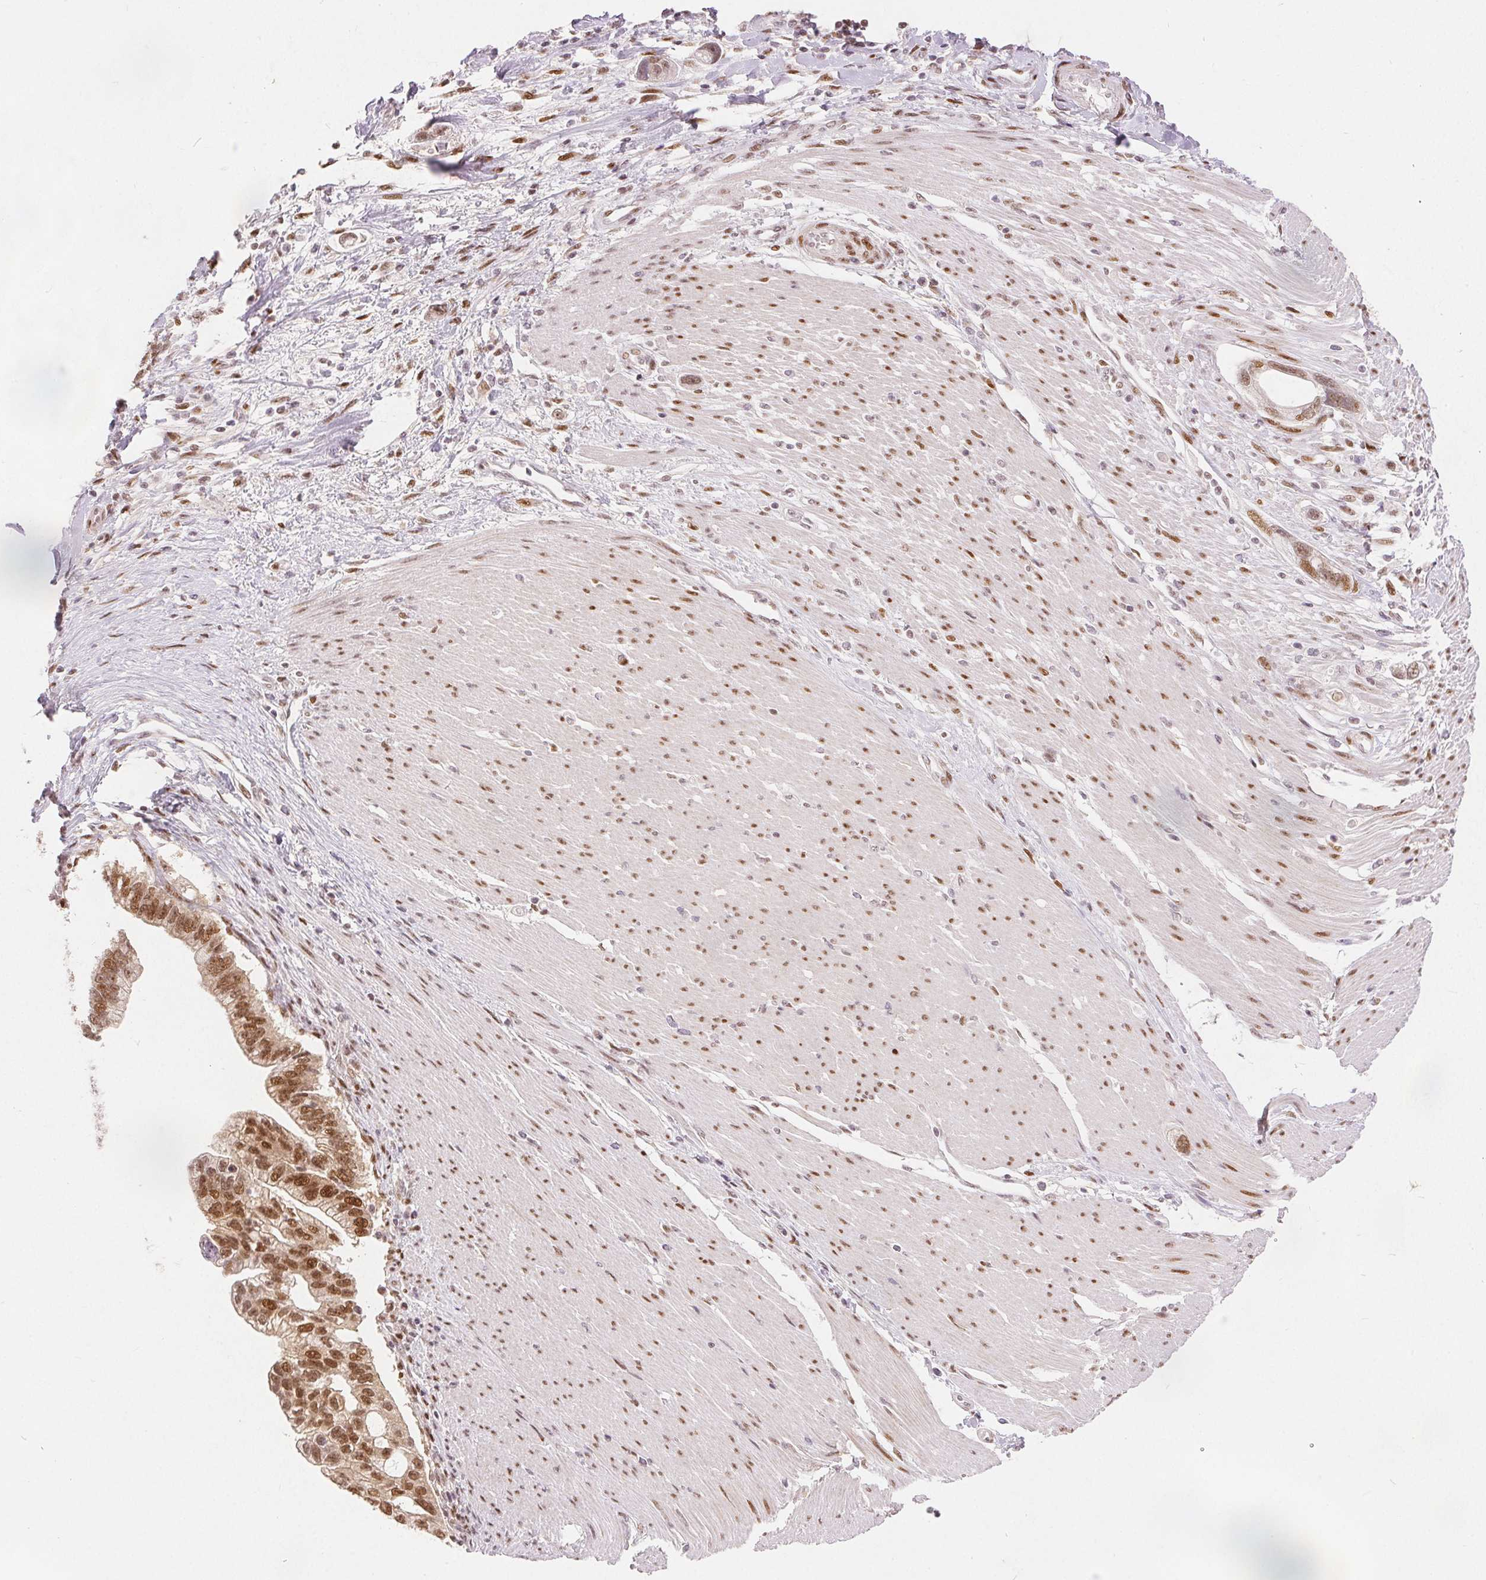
{"staining": {"intensity": "moderate", "quantity": ">75%", "location": "nuclear"}, "tissue": "pancreatic cancer", "cell_type": "Tumor cells", "image_type": "cancer", "snomed": [{"axis": "morphology", "description": "Adenocarcinoma, NOS"}, {"axis": "topography", "description": "Pancreas"}], "caption": "Immunohistochemistry (IHC) histopathology image of neoplastic tissue: pancreatic cancer stained using immunohistochemistry (IHC) reveals medium levels of moderate protein expression localized specifically in the nuclear of tumor cells, appearing as a nuclear brown color.", "gene": "ZNF703", "patient": {"sex": "male", "age": 70}}